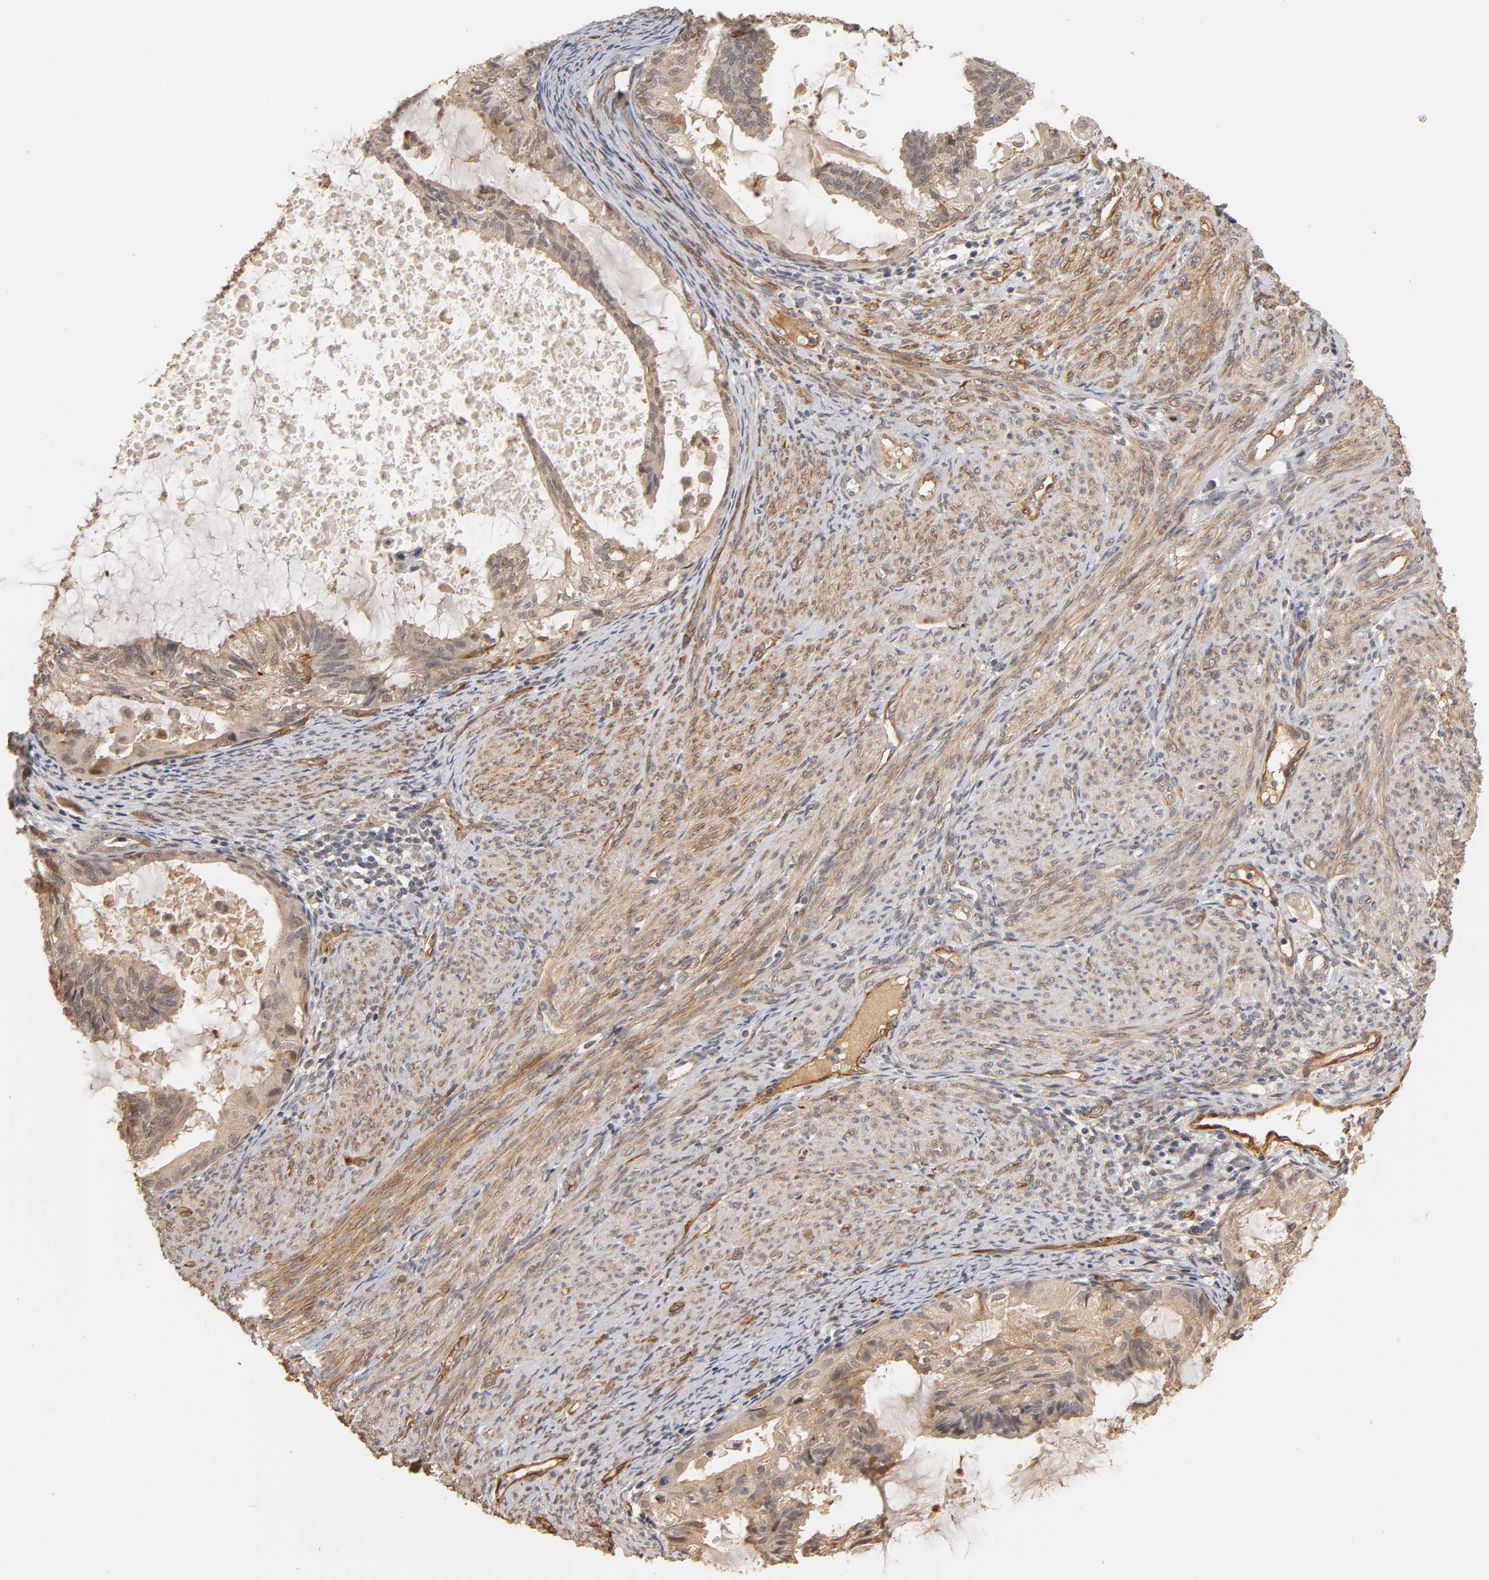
{"staining": {"intensity": "weak", "quantity": ">75%", "location": "cytoplasmic/membranous"}, "tissue": "cervical cancer", "cell_type": "Tumor cells", "image_type": "cancer", "snomed": [{"axis": "morphology", "description": "Normal tissue, NOS"}, {"axis": "morphology", "description": "Adenocarcinoma, NOS"}, {"axis": "topography", "description": "Cervix"}, {"axis": "topography", "description": "Endometrium"}], "caption": "A low amount of weak cytoplasmic/membranous positivity is present in approximately >75% of tumor cells in cervical adenocarcinoma tissue.", "gene": "LAMB1", "patient": {"sex": "female", "age": 86}}